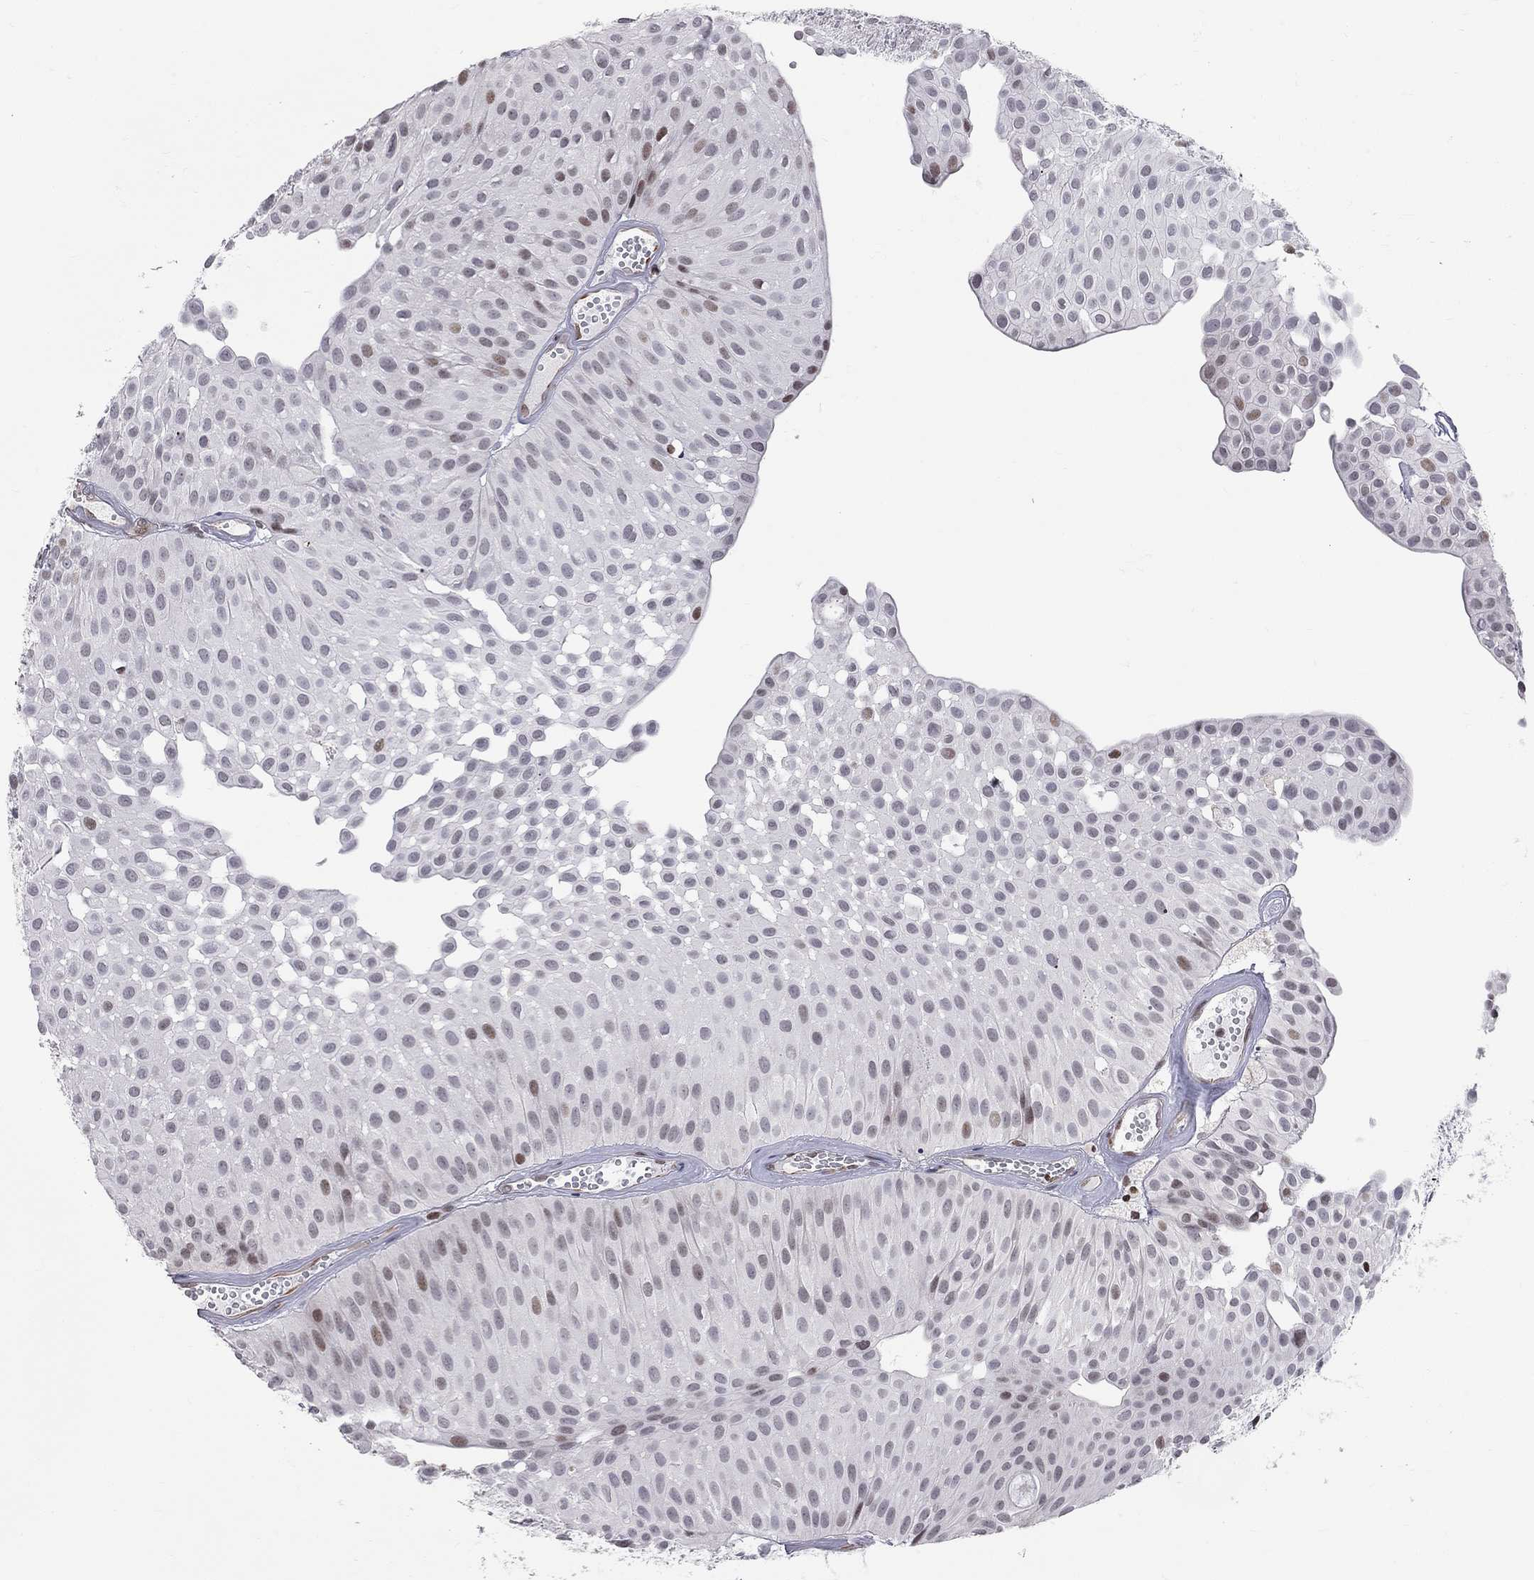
{"staining": {"intensity": "weak", "quantity": "<25%", "location": "nuclear"}, "tissue": "urothelial cancer", "cell_type": "Tumor cells", "image_type": "cancer", "snomed": [{"axis": "morphology", "description": "Urothelial carcinoma, Low grade"}, {"axis": "topography", "description": "Urinary bladder"}], "caption": "Immunohistochemical staining of urothelial cancer reveals no significant expression in tumor cells.", "gene": "MTNR1B", "patient": {"sex": "male", "age": 64}}